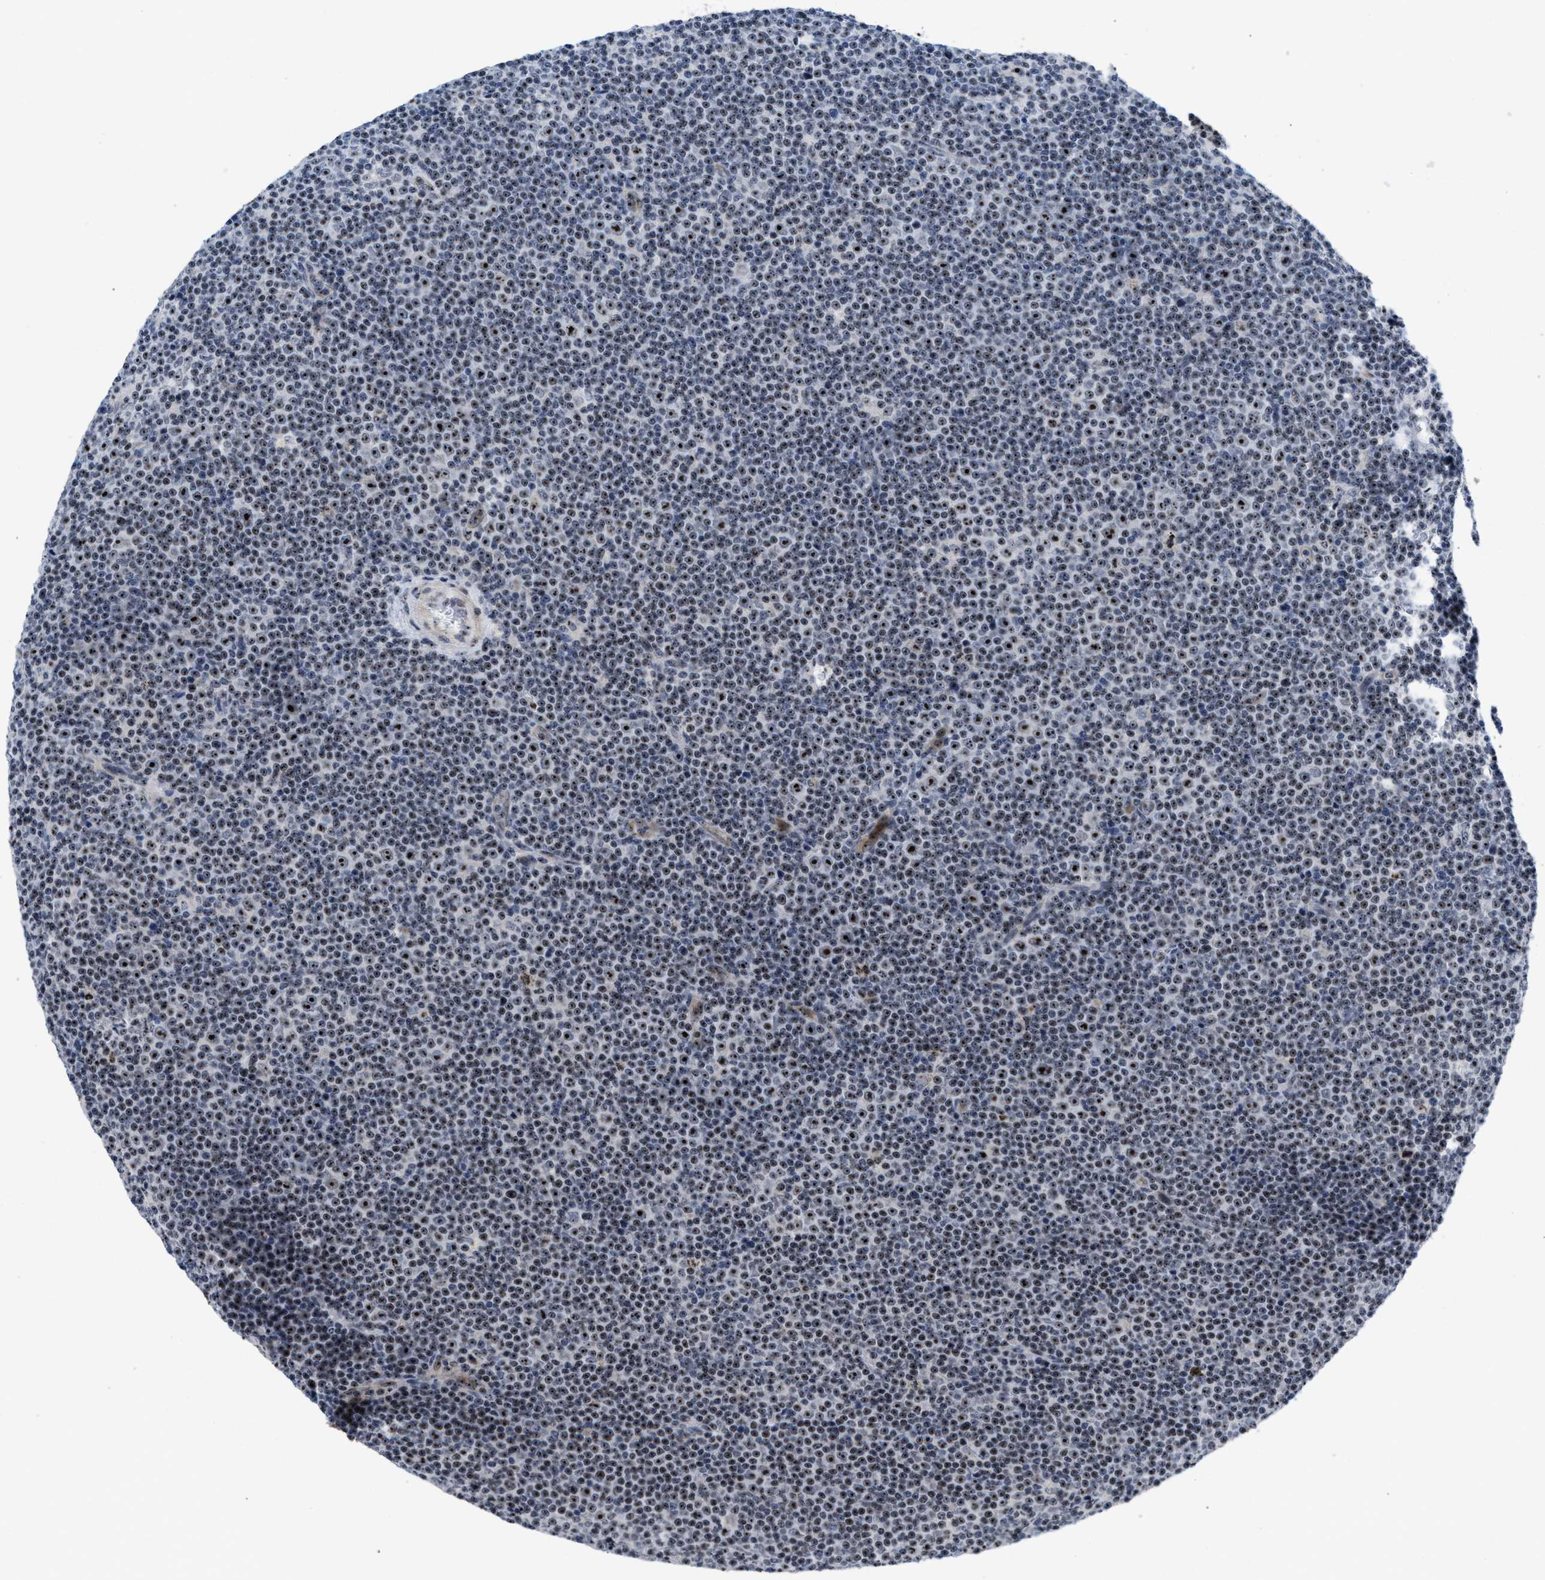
{"staining": {"intensity": "moderate", "quantity": ">75%", "location": "nuclear"}, "tissue": "lymphoma", "cell_type": "Tumor cells", "image_type": "cancer", "snomed": [{"axis": "morphology", "description": "Malignant lymphoma, non-Hodgkin's type, Low grade"}, {"axis": "topography", "description": "Lymph node"}], "caption": "Tumor cells exhibit medium levels of moderate nuclear expression in approximately >75% of cells in human malignant lymphoma, non-Hodgkin's type (low-grade).", "gene": "NOP58", "patient": {"sex": "female", "age": 67}}